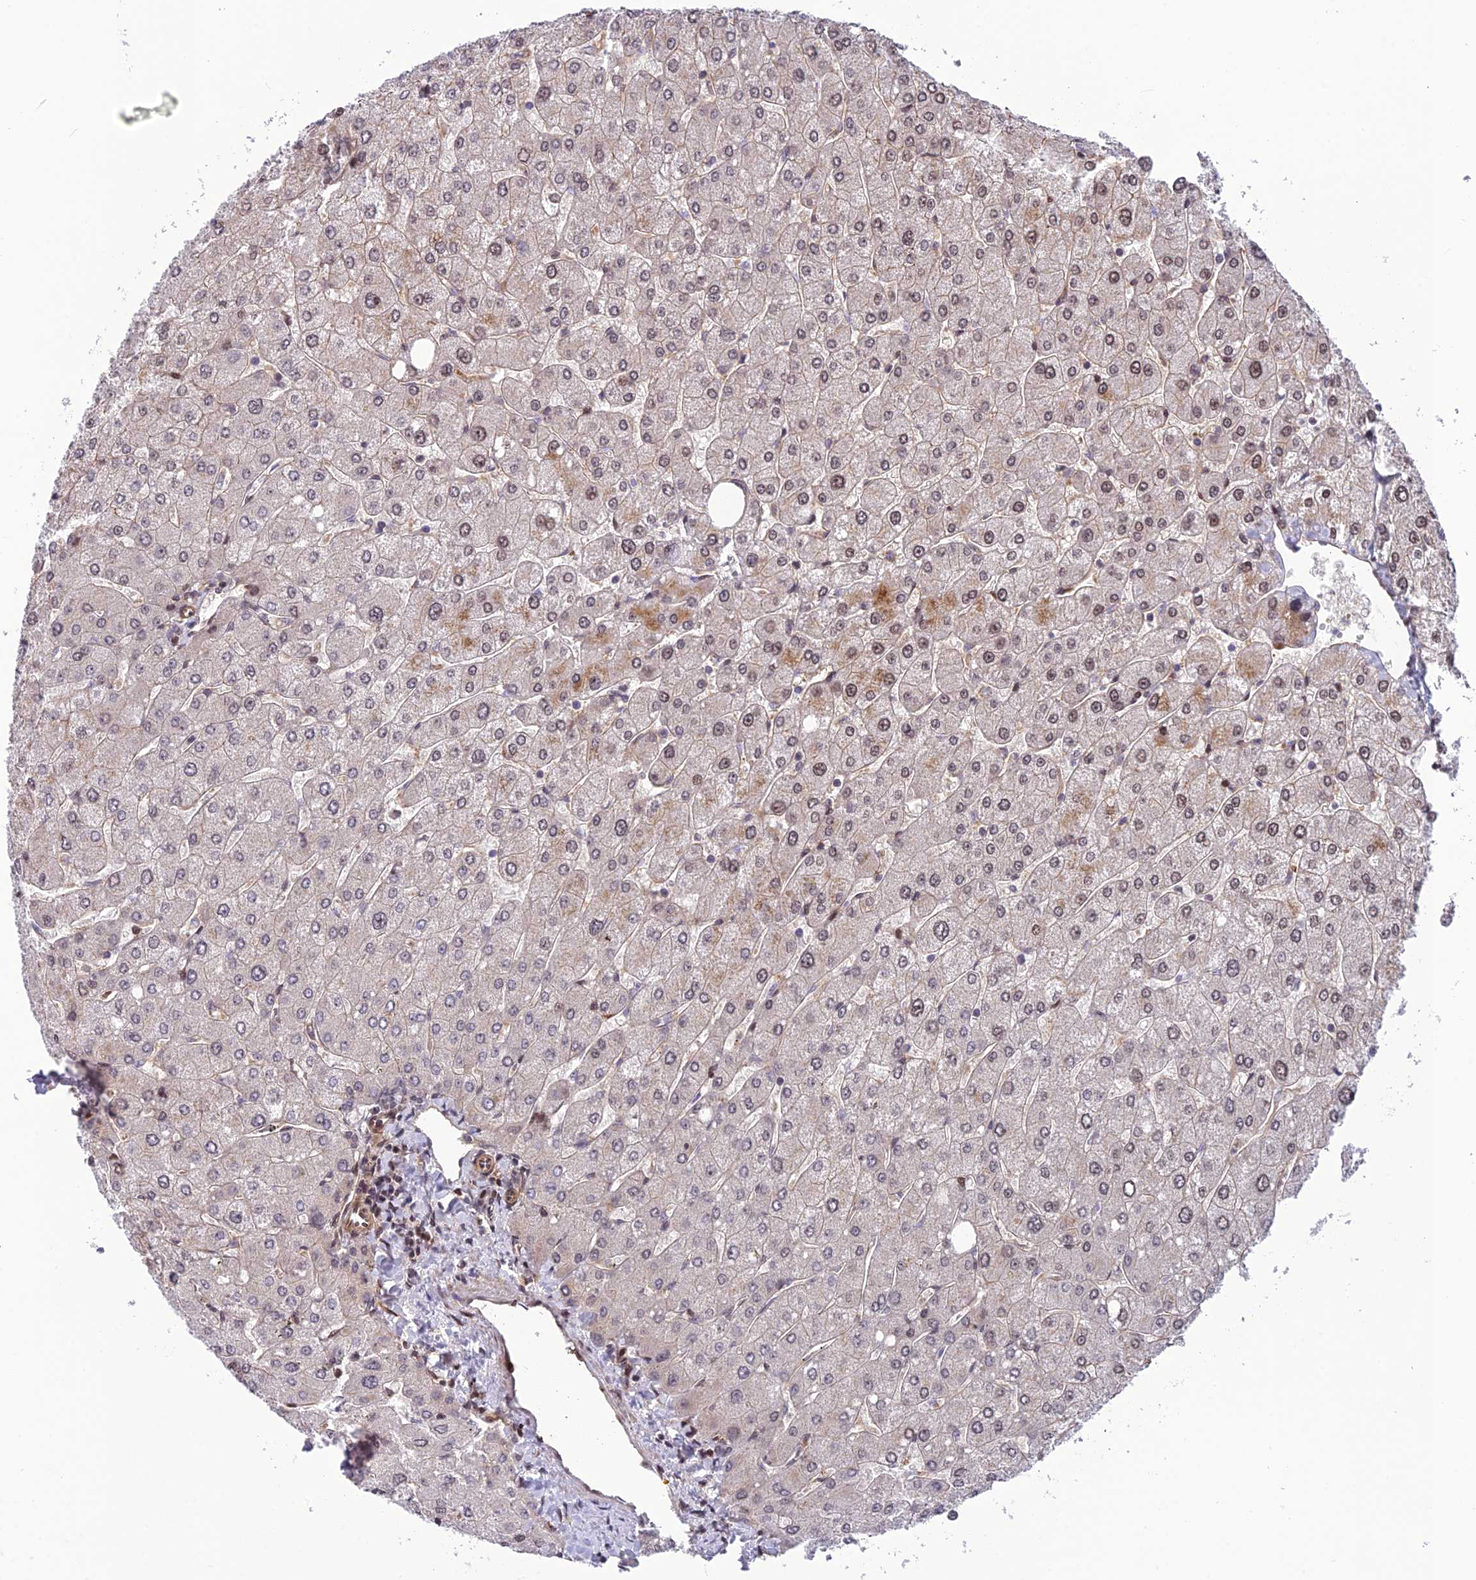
{"staining": {"intensity": "weak", "quantity": ">75%", "location": "nuclear"}, "tissue": "liver", "cell_type": "Cholangiocytes", "image_type": "normal", "snomed": [{"axis": "morphology", "description": "Normal tissue, NOS"}, {"axis": "topography", "description": "Liver"}], "caption": "Immunohistochemistry (IHC) of normal liver shows low levels of weak nuclear positivity in about >75% of cholangiocytes. The staining was performed using DAB, with brown indicating positive protein expression. Nuclei are stained blue with hematoxylin.", "gene": "SMIM7", "patient": {"sex": "male", "age": 55}}